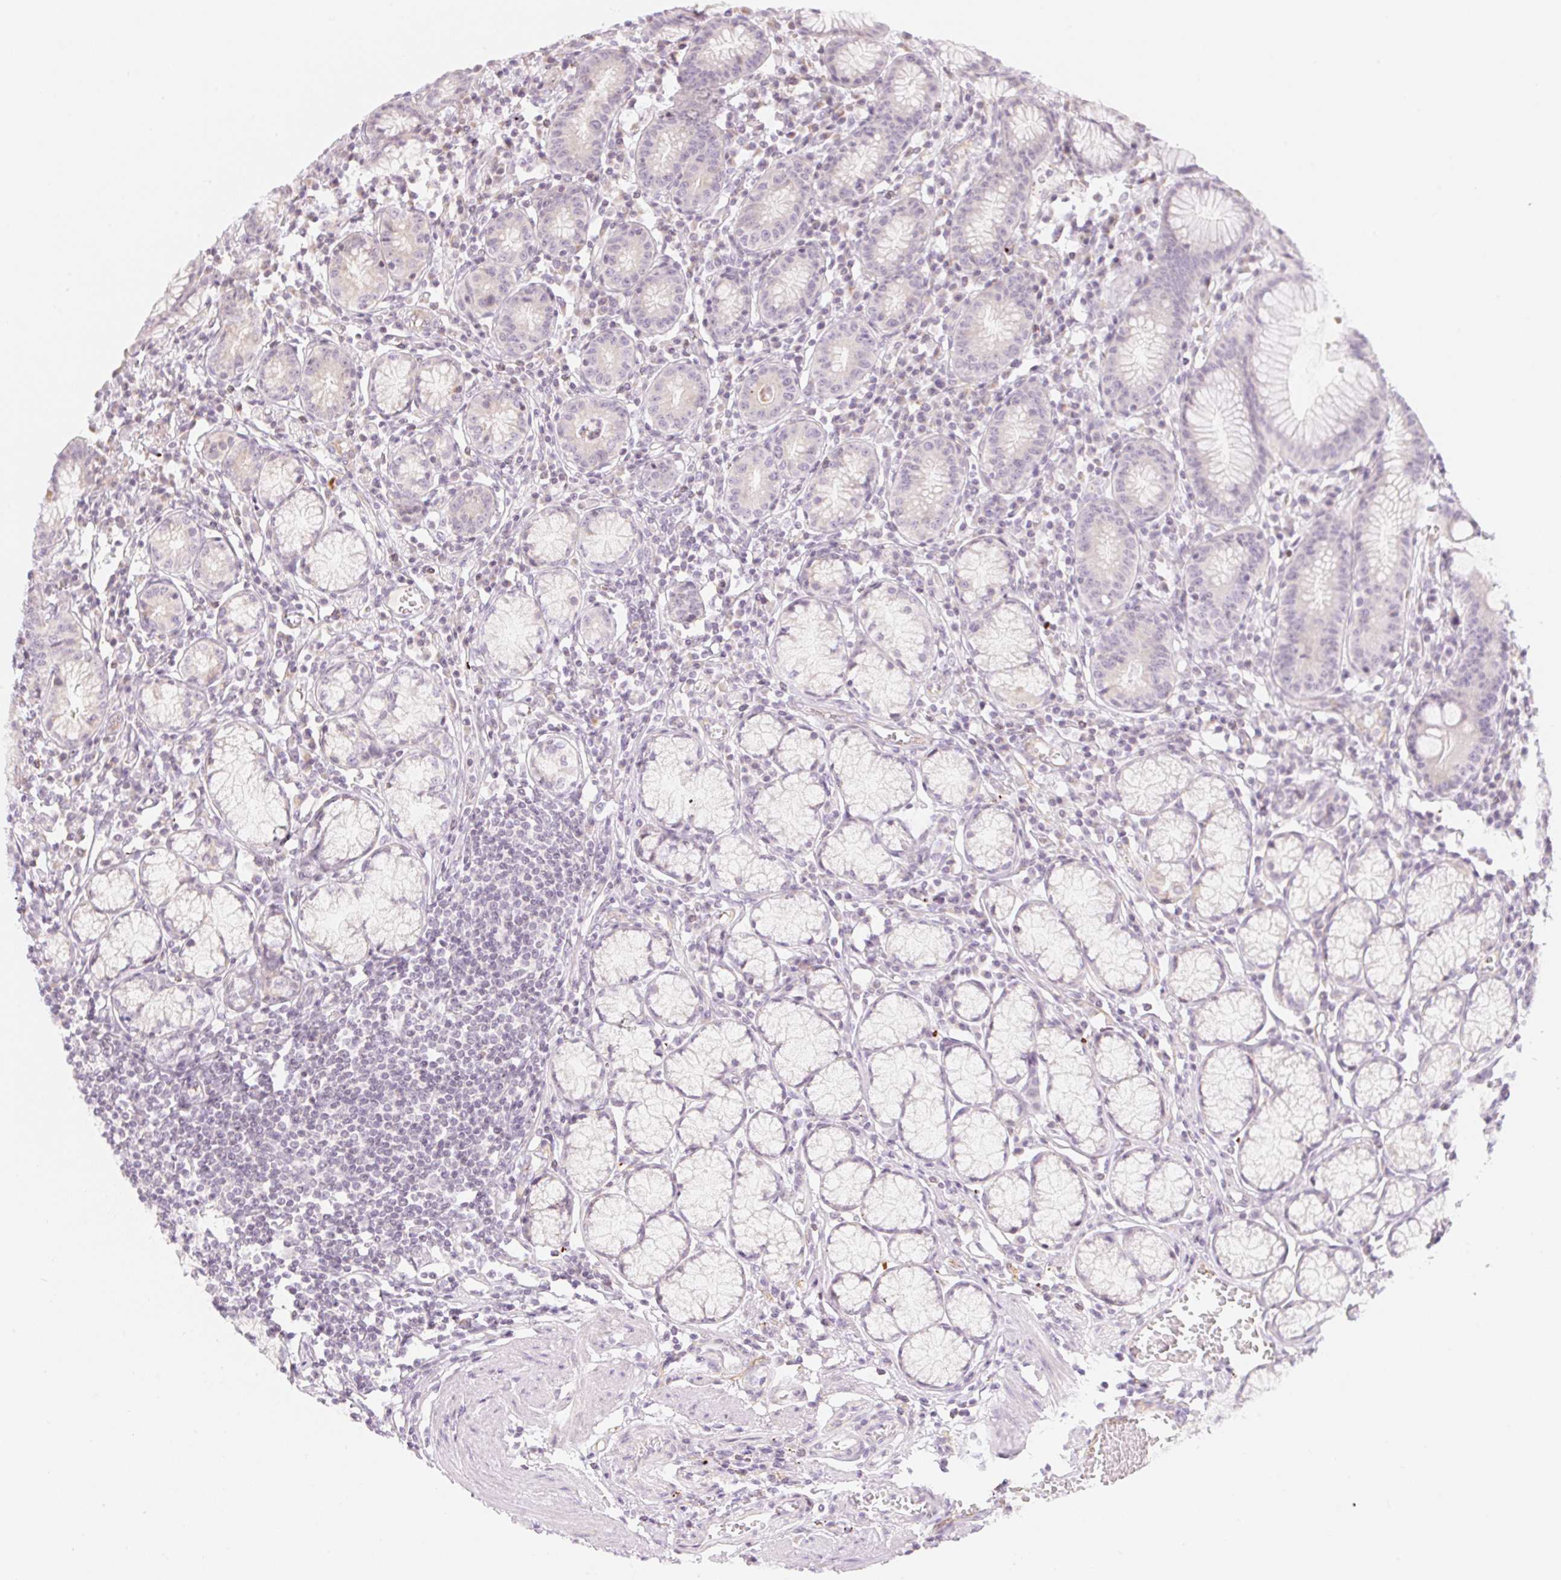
{"staining": {"intensity": "moderate", "quantity": "<25%", "location": "cytoplasmic/membranous"}, "tissue": "stomach", "cell_type": "Glandular cells", "image_type": "normal", "snomed": [{"axis": "morphology", "description": "Normal tissue, NOS"}, {"axis": "topography", "description": "Stomach"}], "caption": "Immunohistochemical staining of normal human stomach reveals <25% levels of moderate cytoplasmic/membranous protein staining in approximately <25% of glandular cells.", "gene": "CASKIN1", "patient": {"sex": "male", "age": 55}}